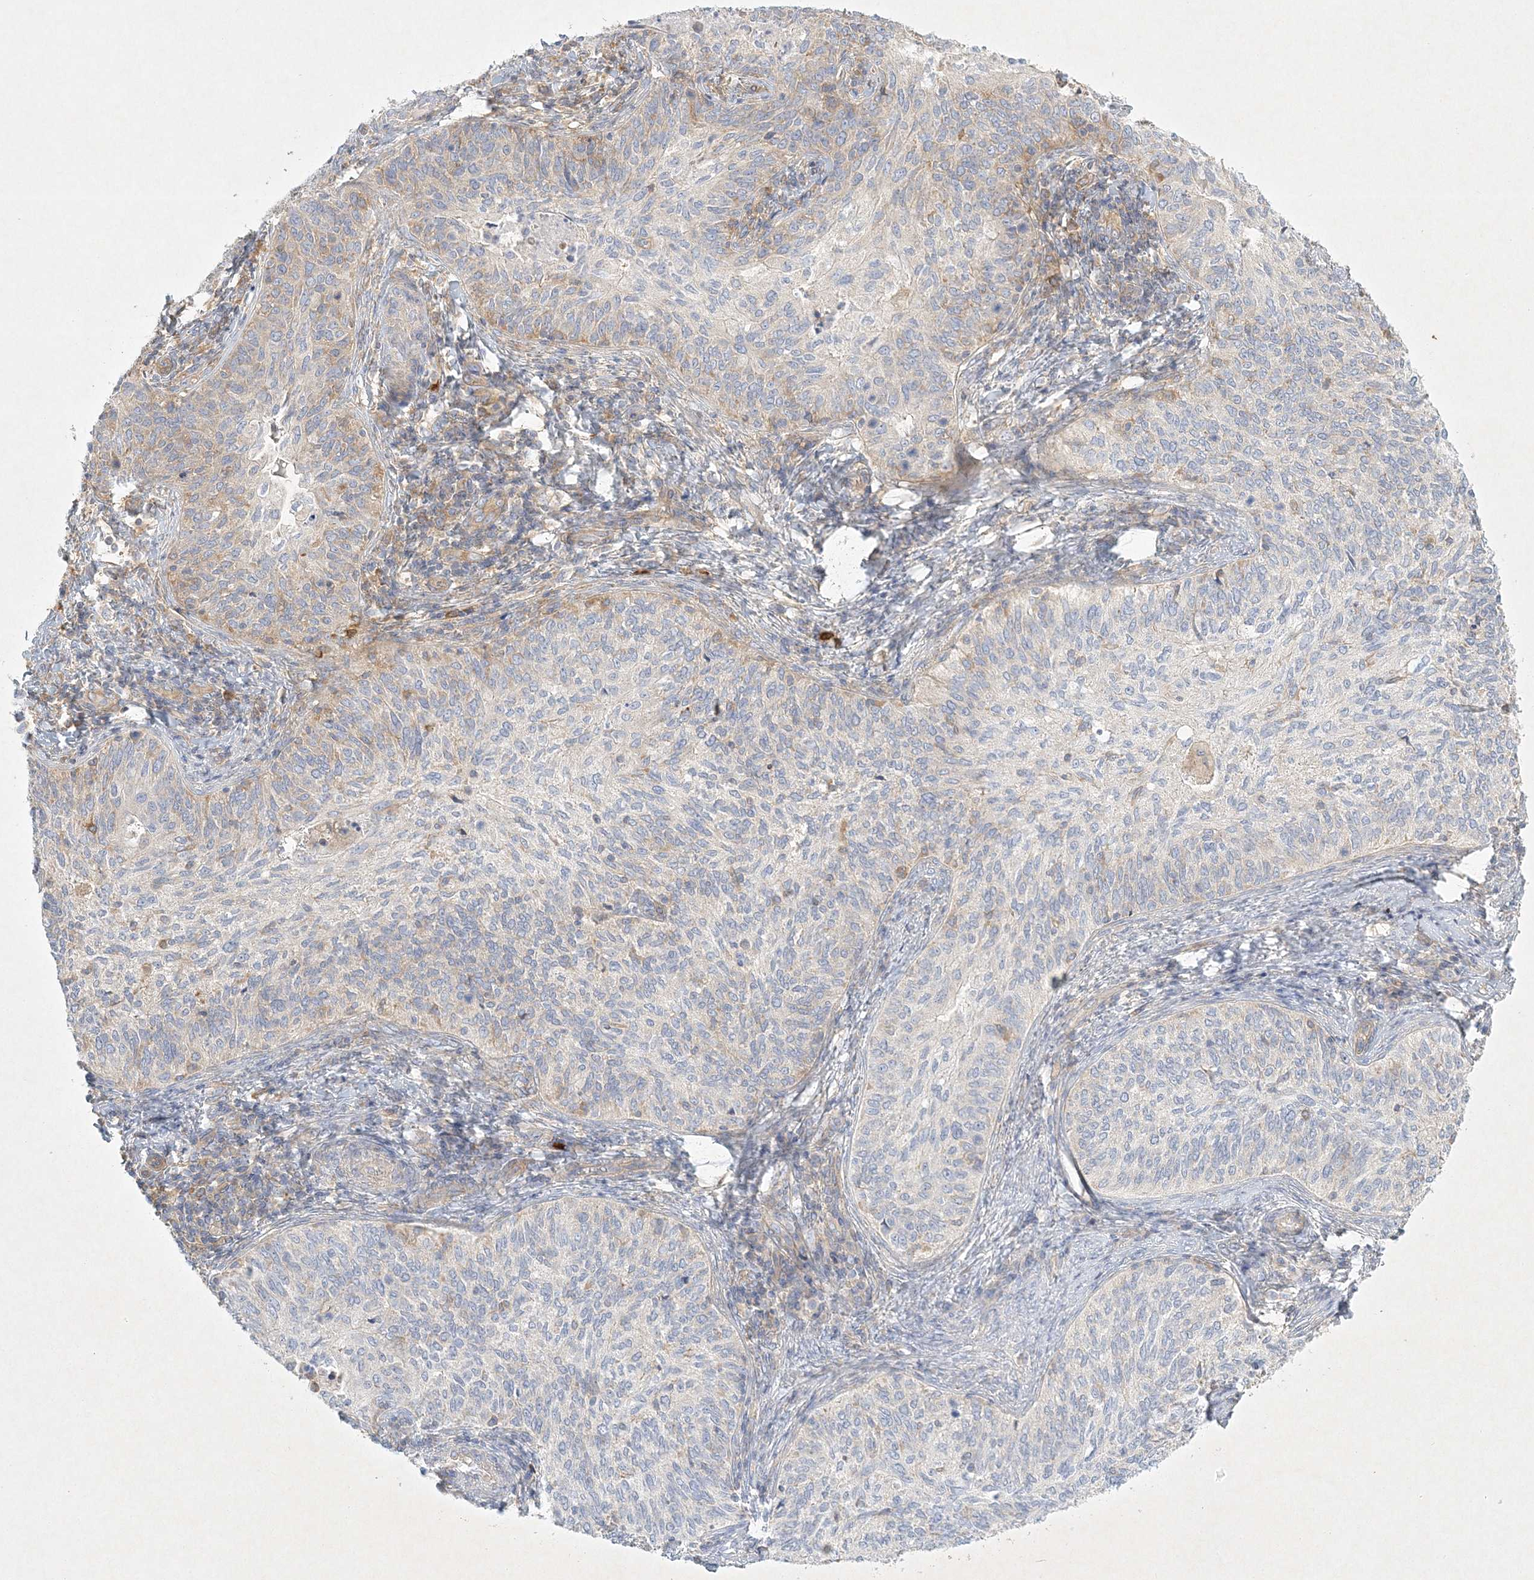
{"staining": {"intensity": "weak", "quantity": "<25%", "location": "cytoplasmic/membranous"}, "tissue": "cervical cancer", "cell_type": "Tumor cells", "image_type": "cancer", "snomed": [{"axis": "morphology", "description": "Squamous cell carcinoma, NOS"}, {"axis": "topography", "description": "Cervix"}], "caption": "Protein analysis of cervical cancer demonstrates no significant positivity in tumor cells.", "gene": "STK11IP", "patient": {"sex": "female", "age": 30}}